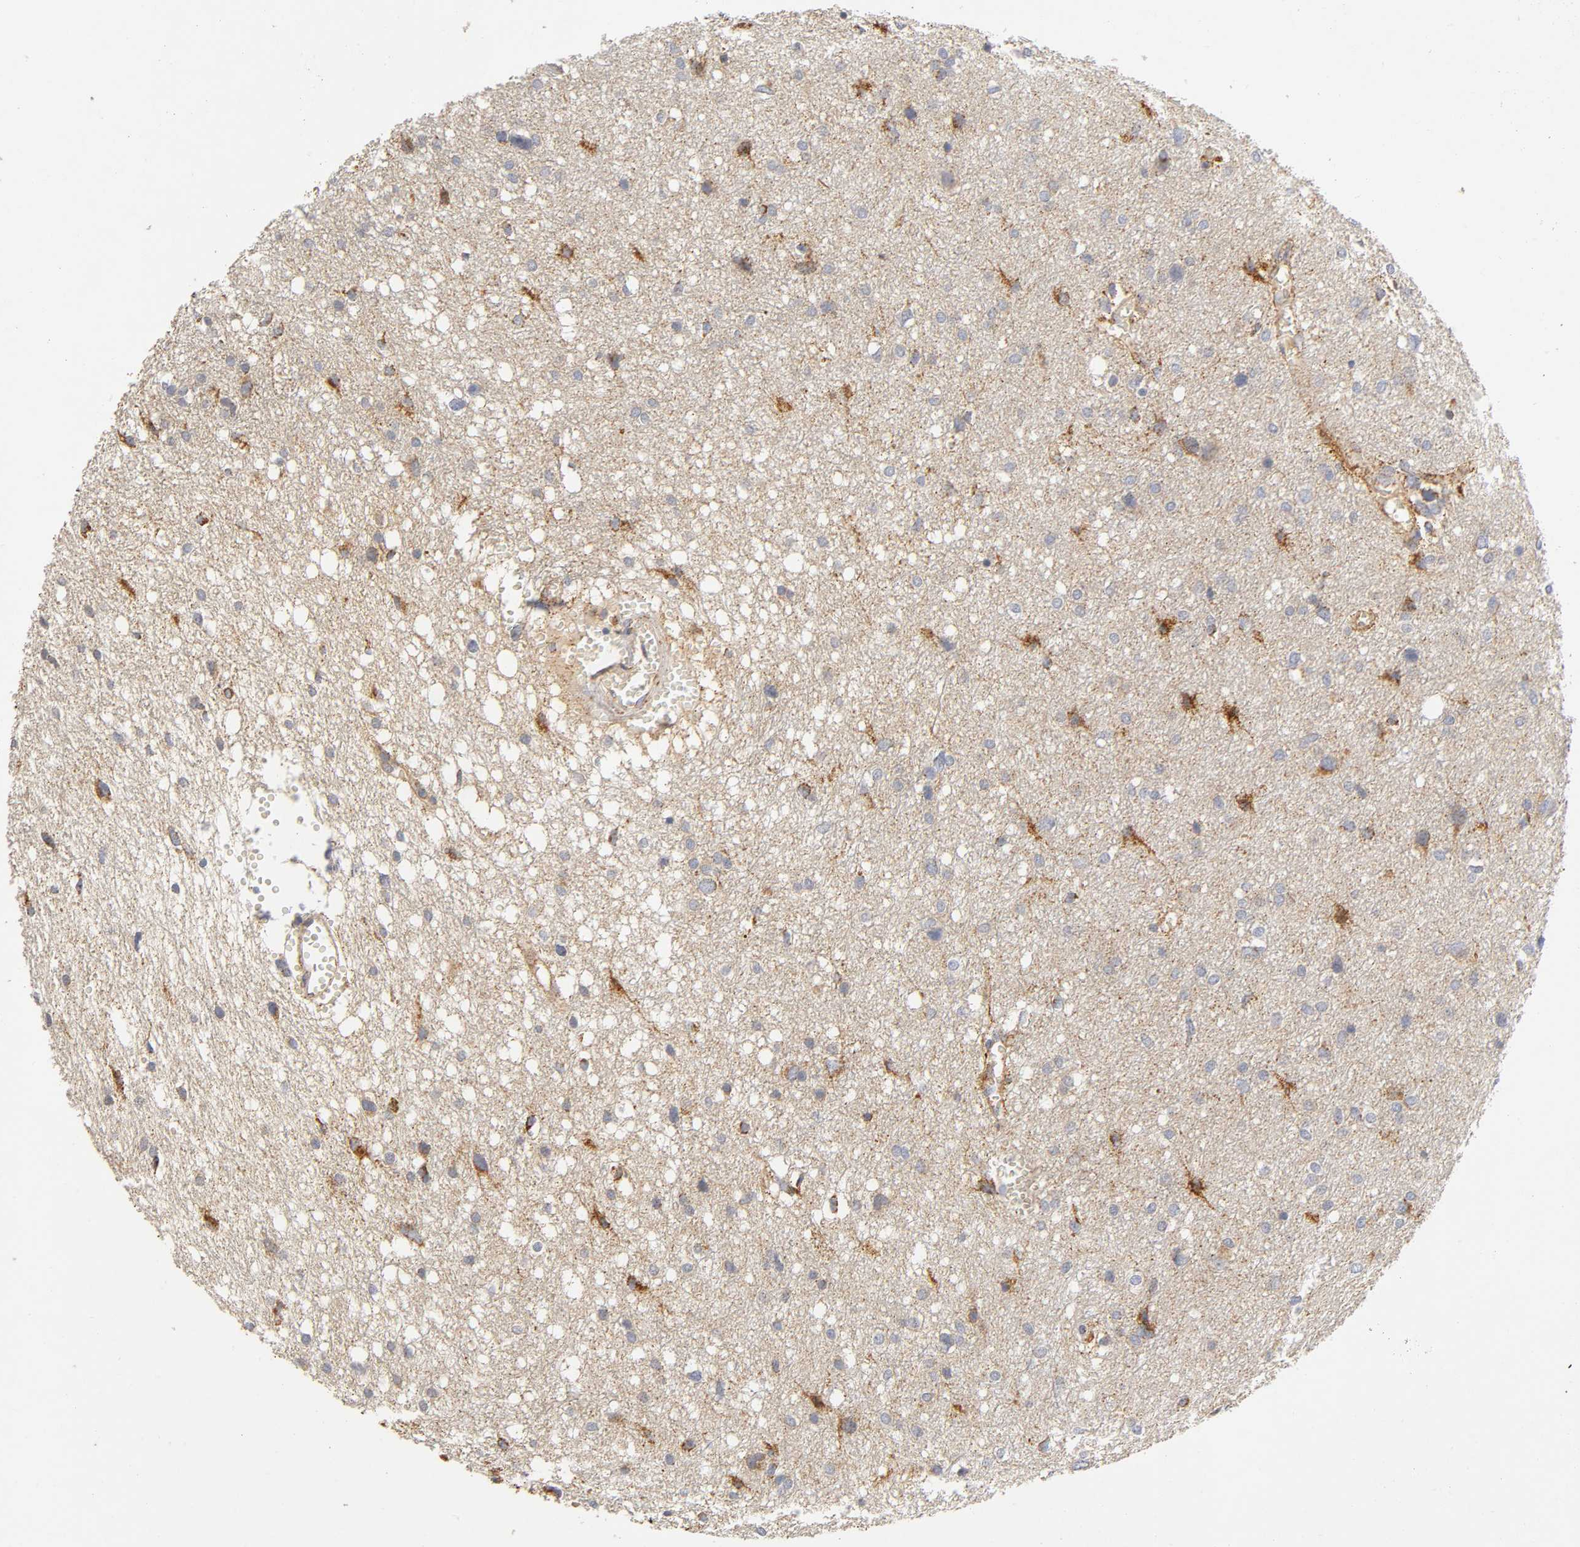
{"staining": {"intensity": "moderate", "quantity": "25%-75%", "location": "cytoplasmic/membranous"}, "tissue": "glioma", "cell_type": "Tumor cells", "image_type": "cancer", "snomed": [{"axis": "morphology", "description": "Glioma, malignant, High grade"}, {"axis": "topography", "description": "Brain"}], "caption": "Moderate cytoplasmic/membranous positivity is present in approximately 25%-75% of tumor cells in malignant glioma (high-grade). Nuclei are stained in blue.", "gene": "ISG15", "patient": {"sex": "female", "age": 59}}